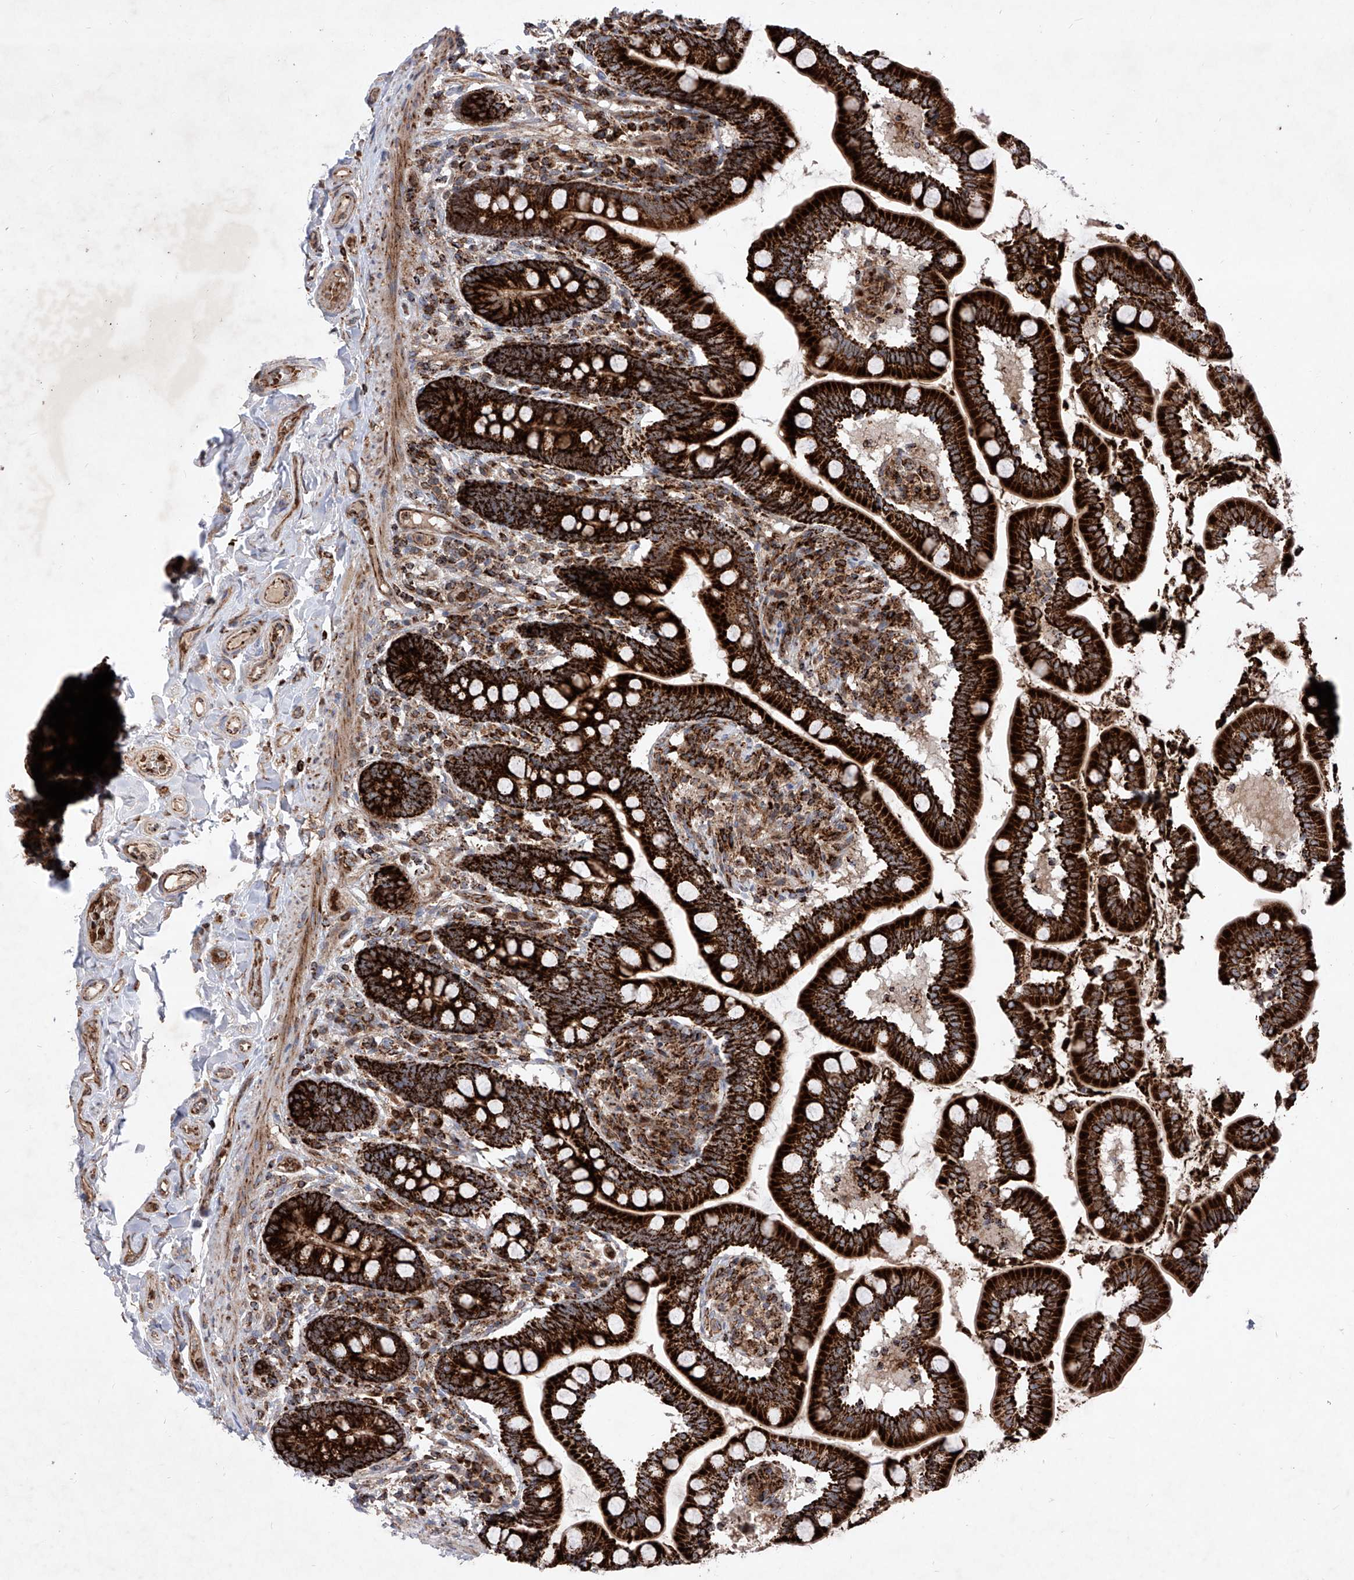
{"staining": {"intensity": "strong", "quantity": ">75%", "location": "cytoplasmic/membranous"}, "tissue": "small intestine", "cell_type": "Glandular cells", "image_type": "normal", "snomed": [{"axis": "morphology", "description": "Normal tissue, NOS"}, {"axis": "topography", "description": "Small intestine"}], "caption": "Small intestine was stained to show a protein in brown. There is high levels of strong cytoplasmic/membranous staining in approximately >75% of glandular cells. The staining is performed using DAB brown chromogen to label protein expression. The nuclei are counter-stained blue using hematoxylin.", "gene": "SEMA6A", "patient": {"sex": "female", "age": 64}}